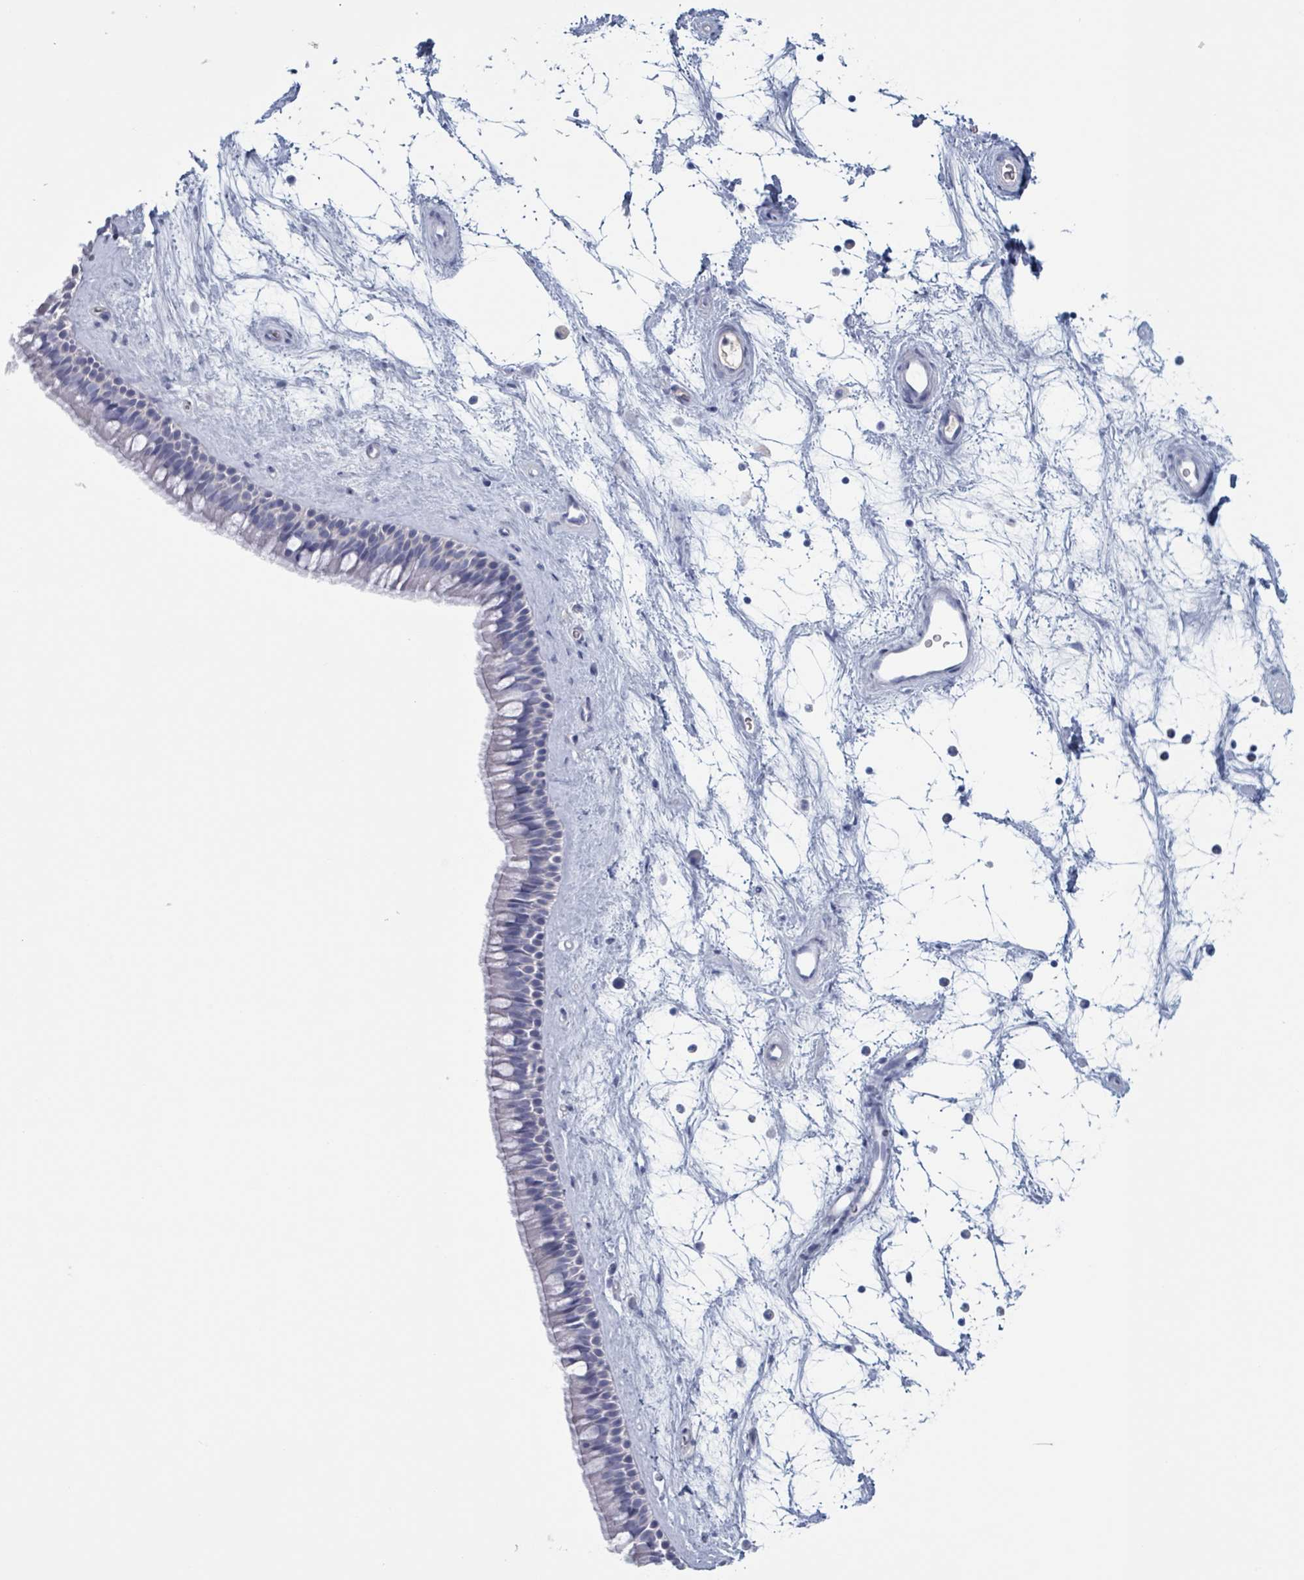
{"staining": {"intensity": "negative", "quantity": "none", "location": "none"}, "tissue": "nasopharynx", "cell_type": "Respiratory epithelial cells", "image_type": "normal", "snomed": [{"axis": "morphology", "description": "Normal tissue, NOS"}, {"axis": "topography", "description": "Nasopharynx"}], "caption": "A high-resolution photomicrograph shows immunohistochemistry (IHC) staining of unremarkable nasopharynx, which displays no significant positivity in respiratory epithelial cells. (IHC, brightfield microscopy, high magnification).", "gene": "KLK4", "patient": {"sex": "male", "age": 64}}